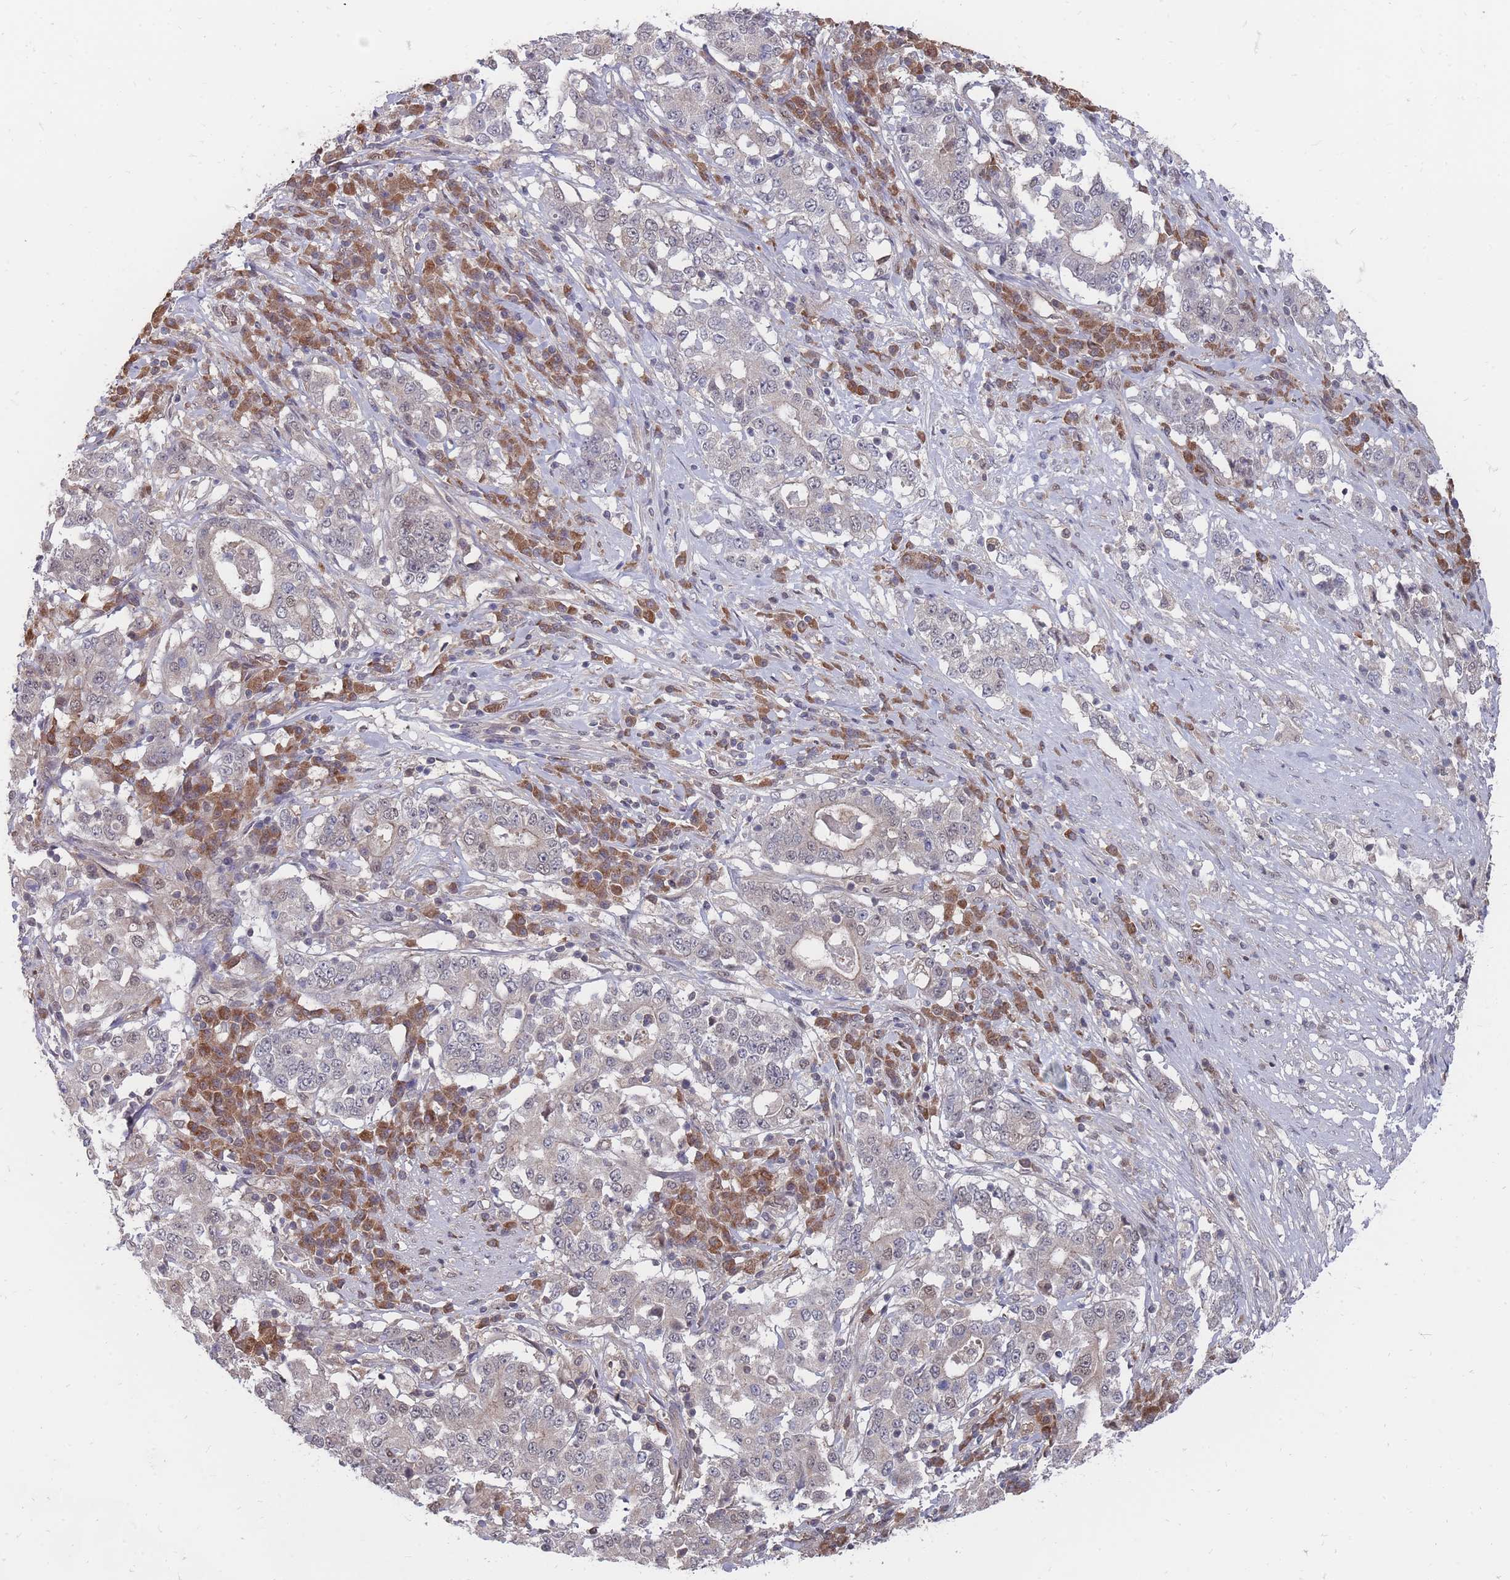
{"staining": {"intensity": "negative", "quantity": "none", "location": "none"}, "tissue": "stomach cancer", "cell_type": "Tumor cells", "image_type": "cancer", "snomed": [{"axis": "morphology", "description": "Adenocarcinoma, NOS"}, {"axis": "topography", "description": "Stomach"}], "caption": "Stomach adenocarcinoma was stained to show a protein in brown. There is no significant positivity in tumor cells.", "gene": "NKD1", "patient": {"sex": "male", "age": 59}}